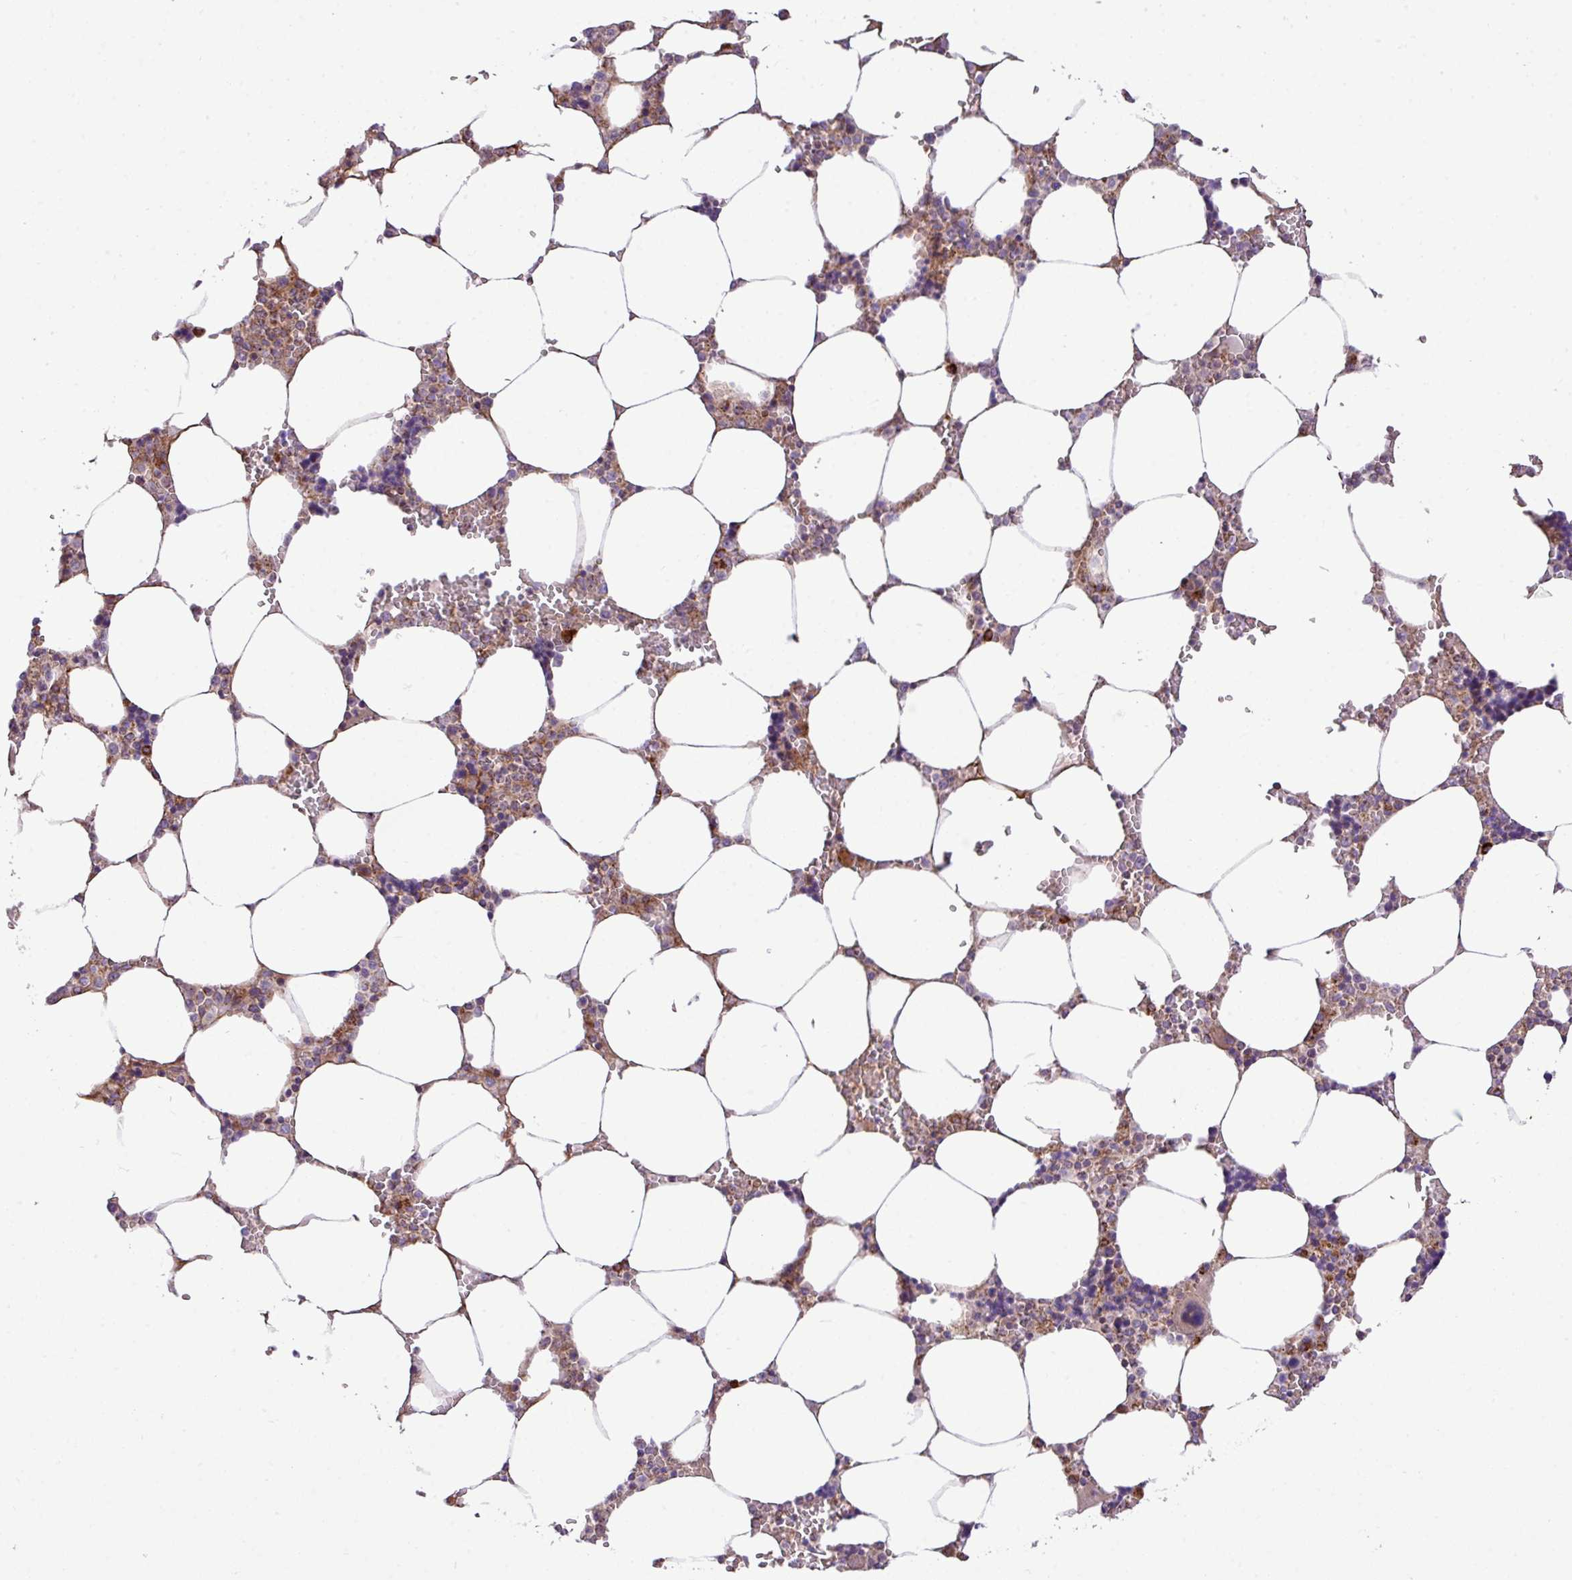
{"staining": {"intensity": "strong", "quantity": "<25%", "location": "cytoplasmic/membranous"}, "tissue": "bone marrow", "cell_type": "Hematopoietic cells", "image_type": "normal", "snomed": [{"axis": "morphology", "description": "Normal tissue, NOS"}, {"axis": "topography", "description": "Bone marrow"}], "caption": "Immunohistochemistry (IHC) micrograph of unremarkable bone marrow: bone marrow stained using IHC displays medium levels of strong protein expression localized specifically in the cytoplasmic/membranous of hematopoietic cells, appearing as a cytoplasmic/membranous brown color.", "gene": "ZNF569", "patient": {"sex": "male", "age": 64}}